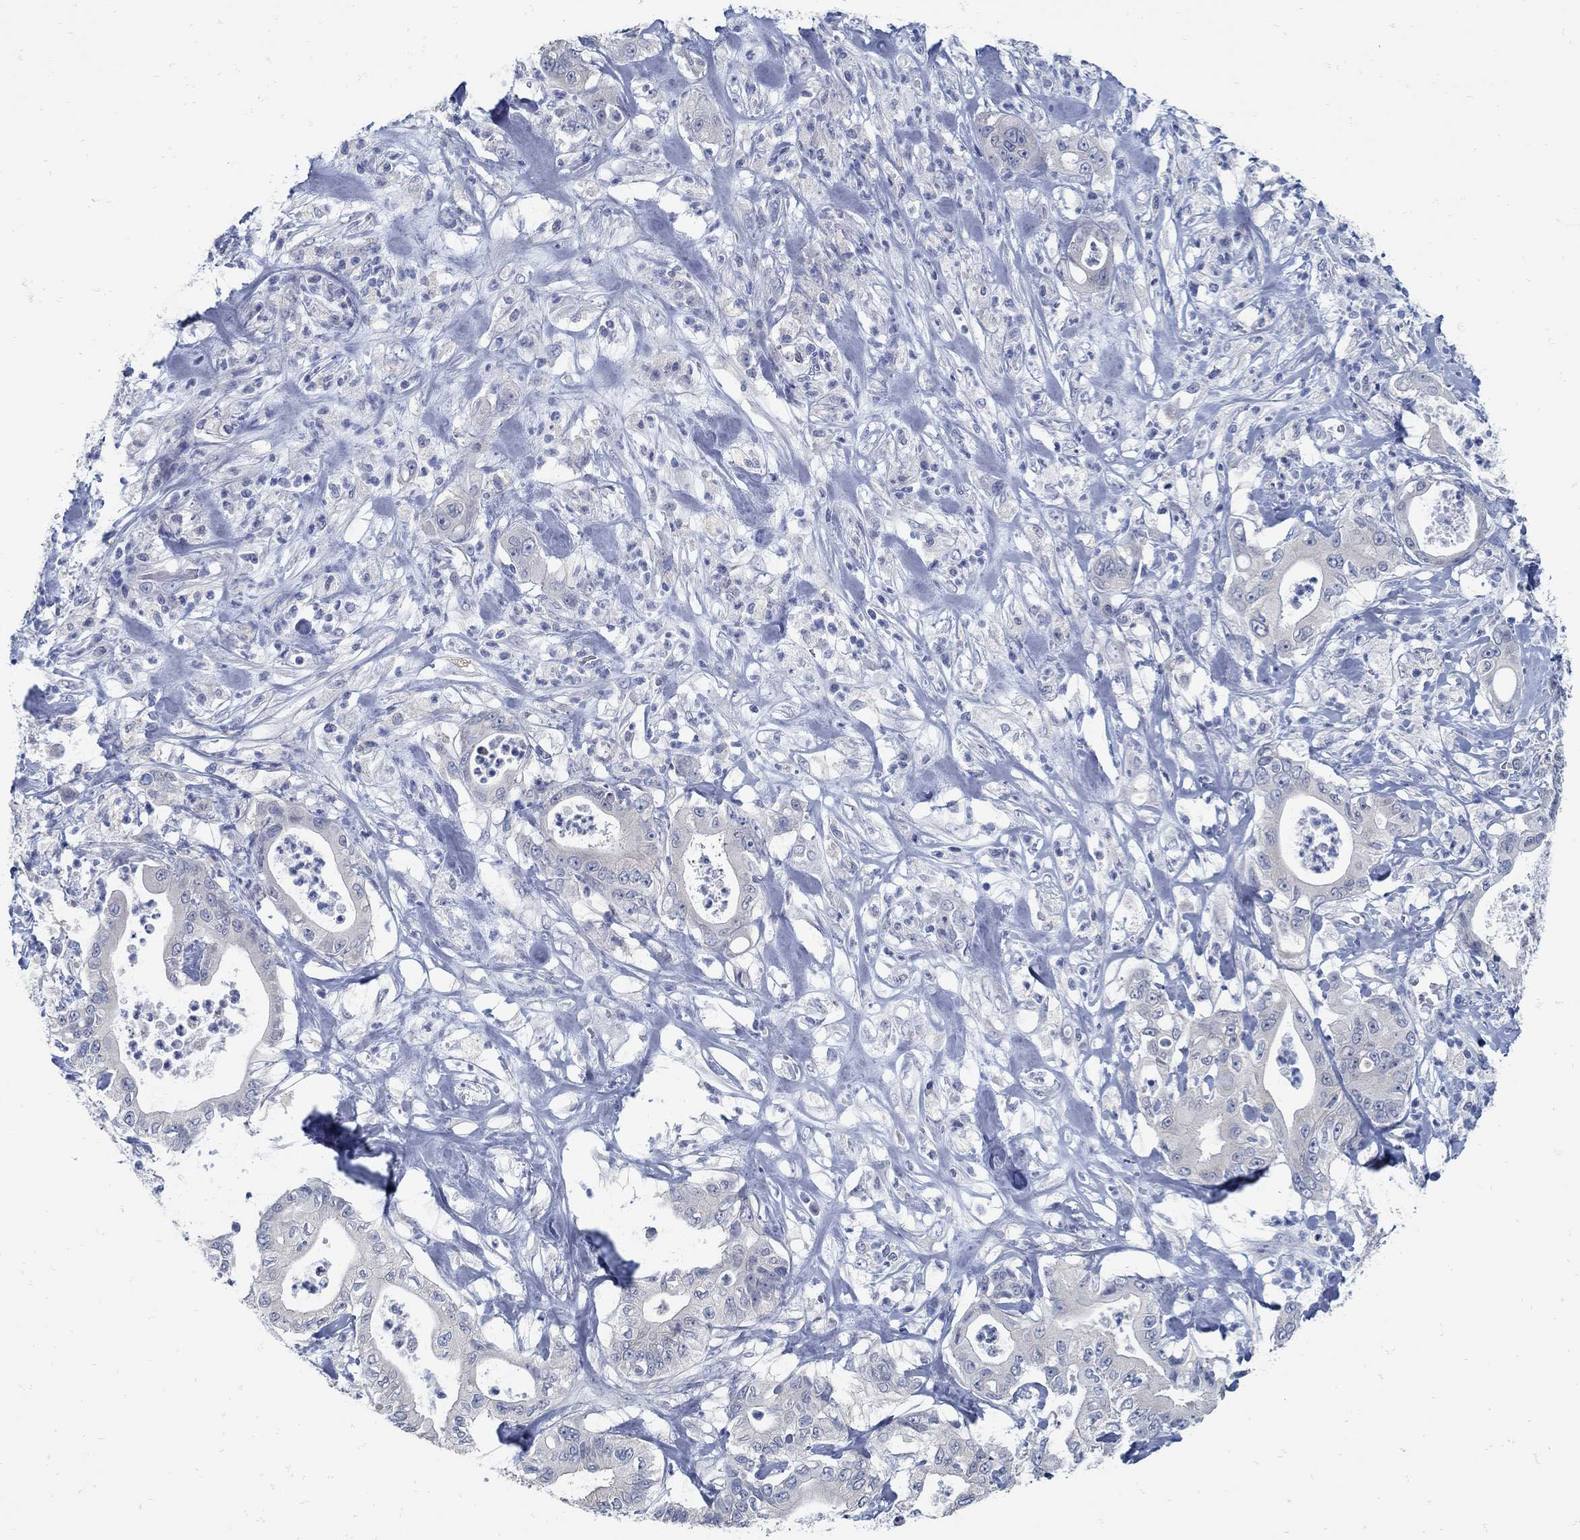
{"staining": {"intensity": "negative", "quantity": "none", "location": "none"}, "tissue": "pancreatic cancer", "cell_type": "Tumor cells", "image_type": "cancer", "snomed": [{"axis": "morphology", "description": "Adenocarcinoma, NOS"}, {"axis": "topography", "description": "Pancreas"}], "caption": "An immunohistochemistry histopathology image of pancreatic adenocarcinoma is shown. There is no staining in tumor cells of pancreatic adenocarcinoma. The staining is performed using DAB brown chromogen with nuclei counter-stained in using hematoxylin.", "gene": "ZFAND4", "patient": {"sex": "male", "age": 71}}